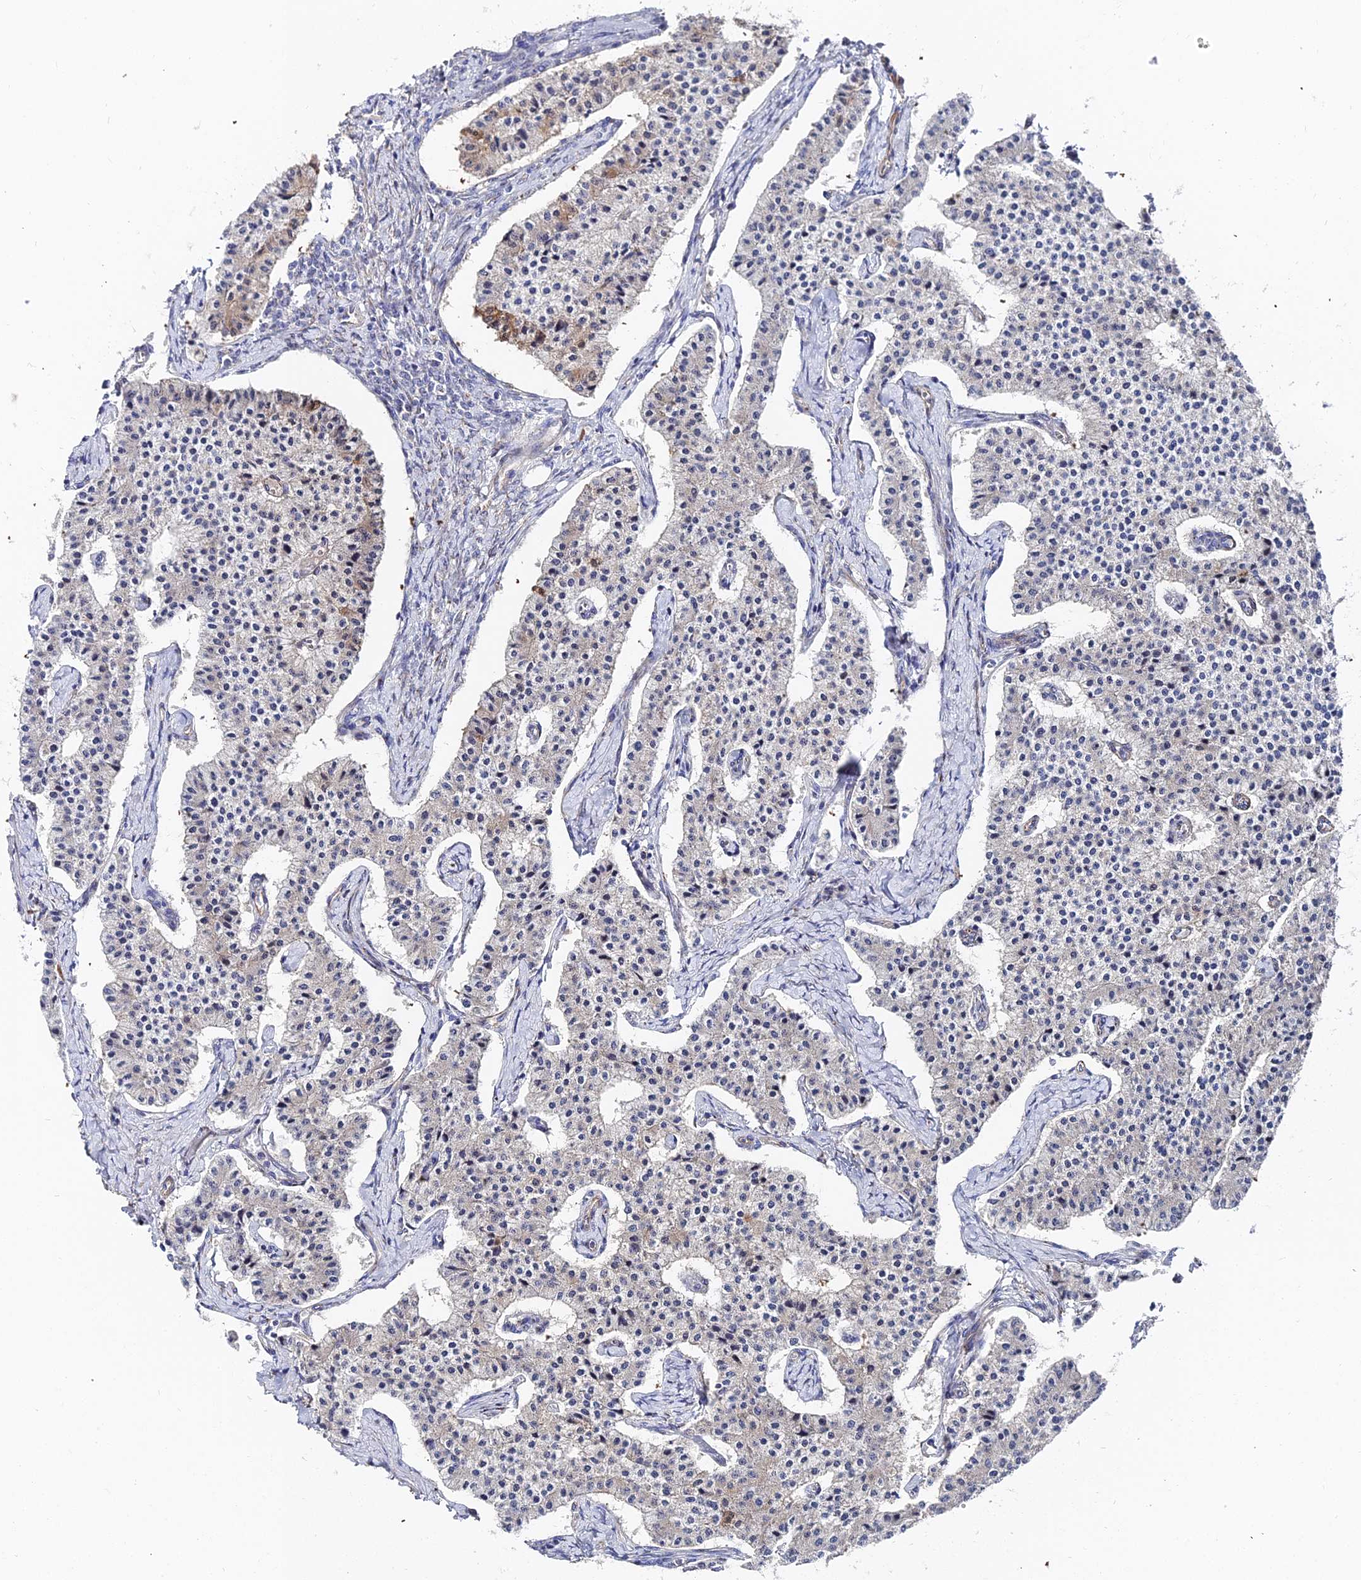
{"staining": {"intensity": "weak", "quantity": "<25%", "location": "cytoplasmic/membranous"}, "tissue": "carcinoid", "cell_type": "Tumor cells", "image_type": "cancer", "snomed": [{"axis": "morphology", "description": "Carcinoid, malignant, NOS"}, {"axis": "topography", "description": "Colon"}], "caption": "Immunohistochemical staining of carcinoid demonstrates no significant positivity in tumor cells.", "gene": "BORCS8", "patient": {"sex": "female", "age": 52}}